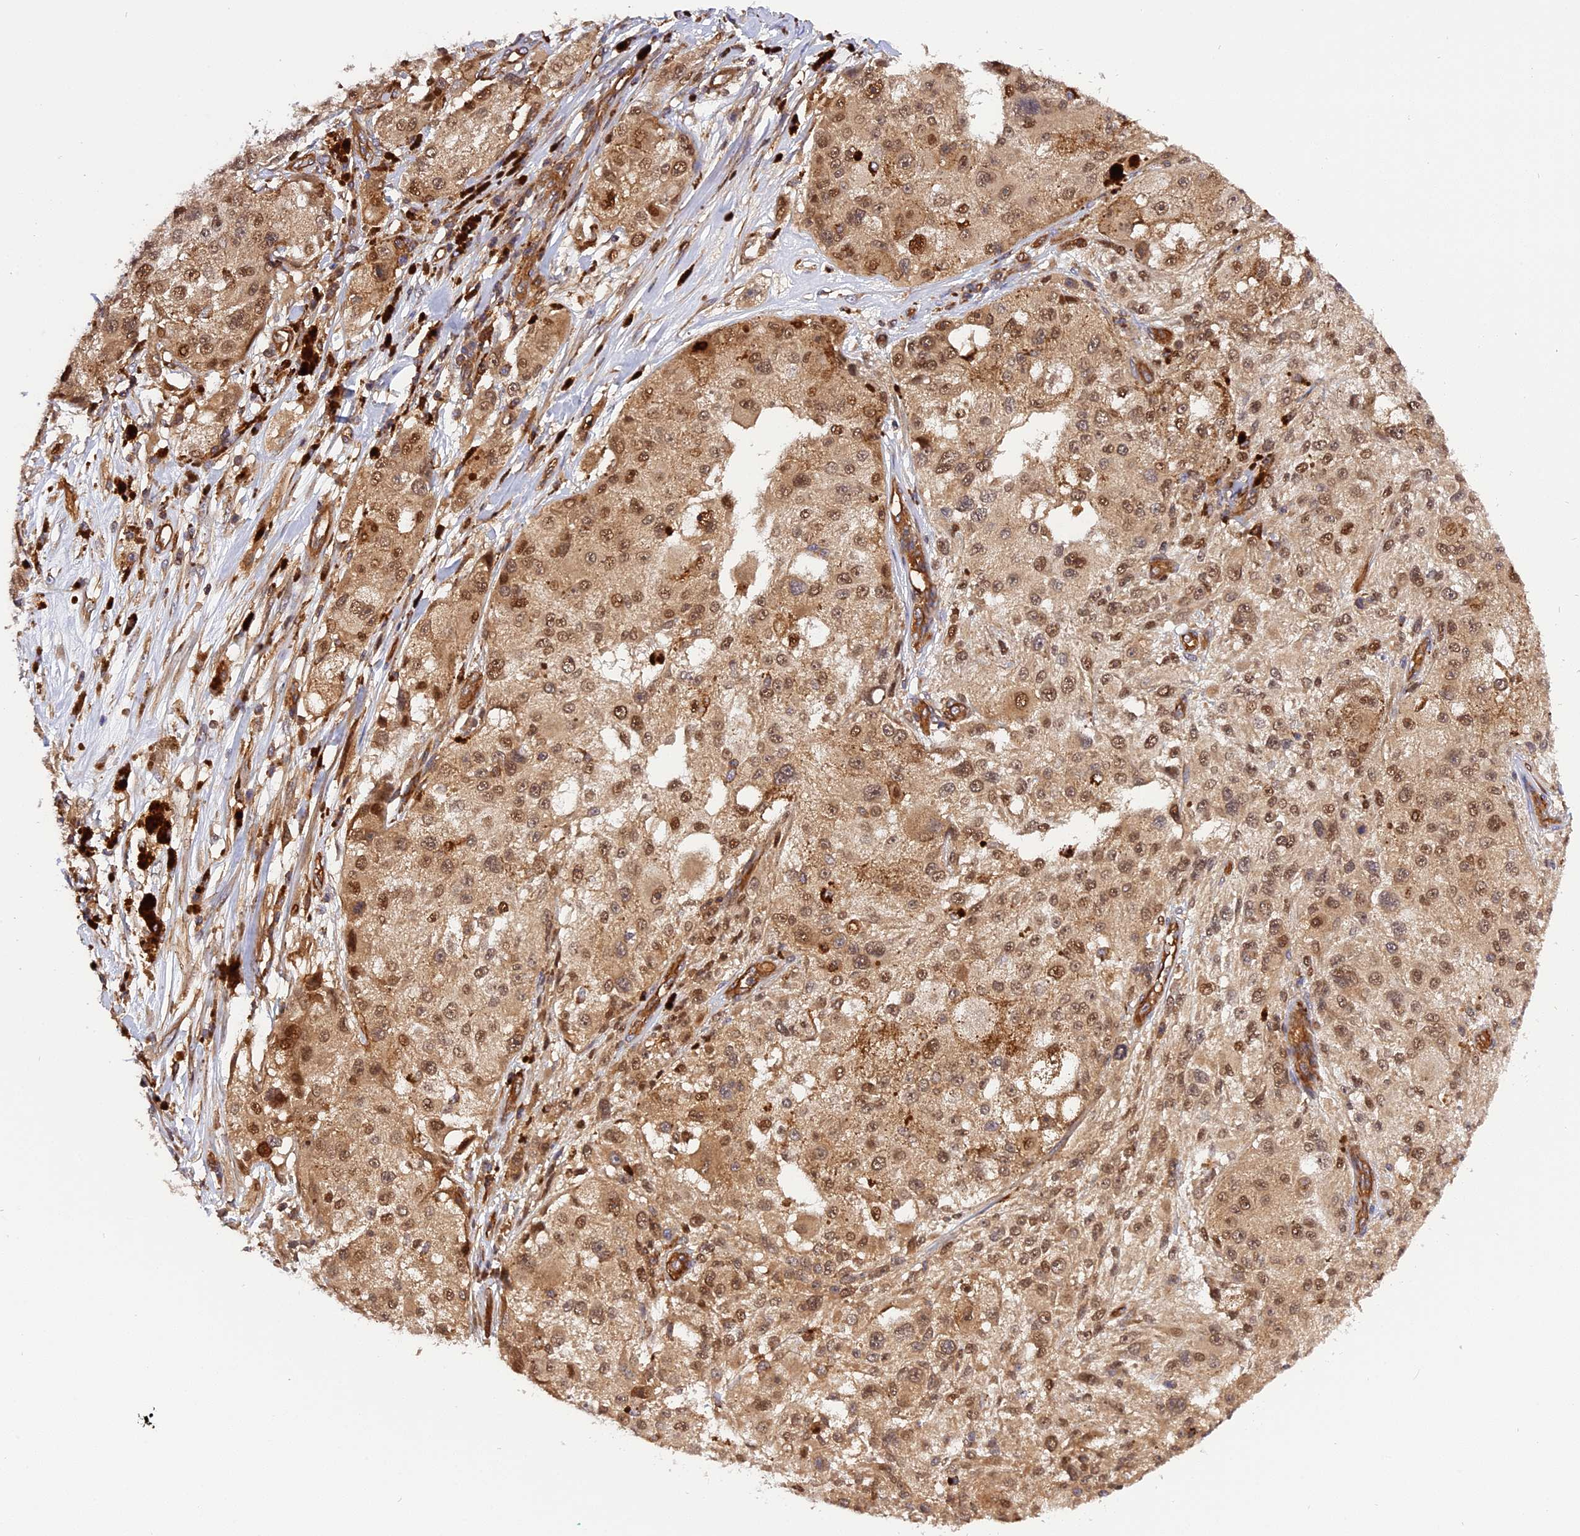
{"staining": {"intensity": "moderate", "quantity": ">75%", "location": "cytoplasmic/membranous,nuclear"}, "tissue": "melanoma", "cell_type": "Tumor cells", "image_type": "cancer", "snomed": [{"axis": "morphology", "description": "Necrosis, NOS"}, {"axis": "morphology", "description": "Malignant melanoma, NOS"}, {"axis": "topography", "description": "Skin"}], "caption": "A brown stain highlights moderate cytoplasmic/membranous and nuclear expression of a protein in human malignant melanoma tumor cells.", "gene": "C5orf22", "patient": {"sex": "female", "age": 87}}